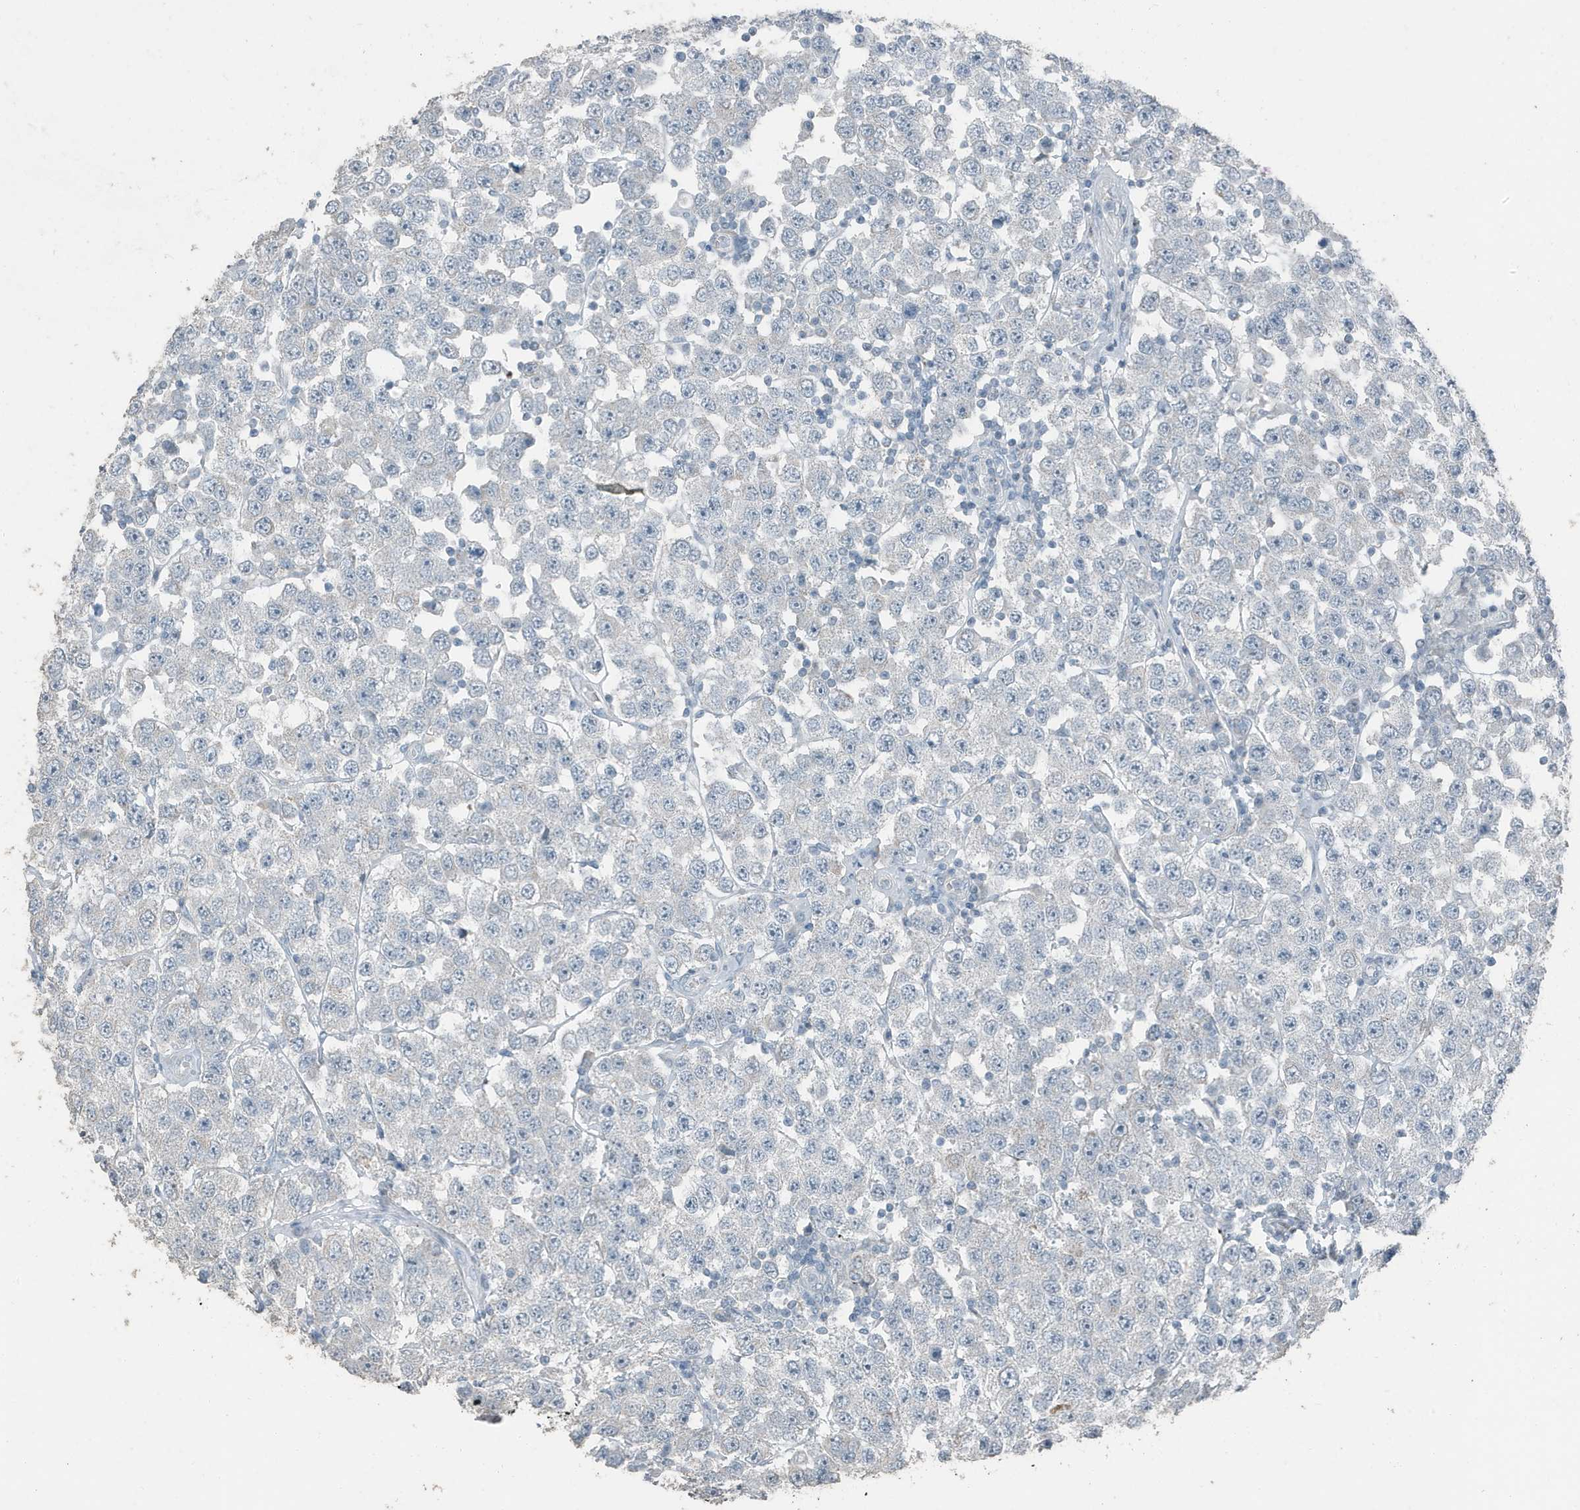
{"staining": {"intensity": "negative", "quantity": "none", "location": "none"}, "tissue": "testis cancer", "cell_type": "Tumor cells", "image_type": "cancer", "snomed": [{"axis": "morphology", "description": "Seminoma, NOS"}, {"axis": "topography", "description": "Testis"}], "caption": "A micrograph of testis seminoma stained for a protein exhibits no brown staining in tumor cells. Brightfield microscopy of IHC stained with DAB (3,3'-diaminobenzidine) (brown) and hematoxylin (blue), captured at high magnification.", "gene": "FAM162A", "patient": {"sex": "male", "age": 28}}